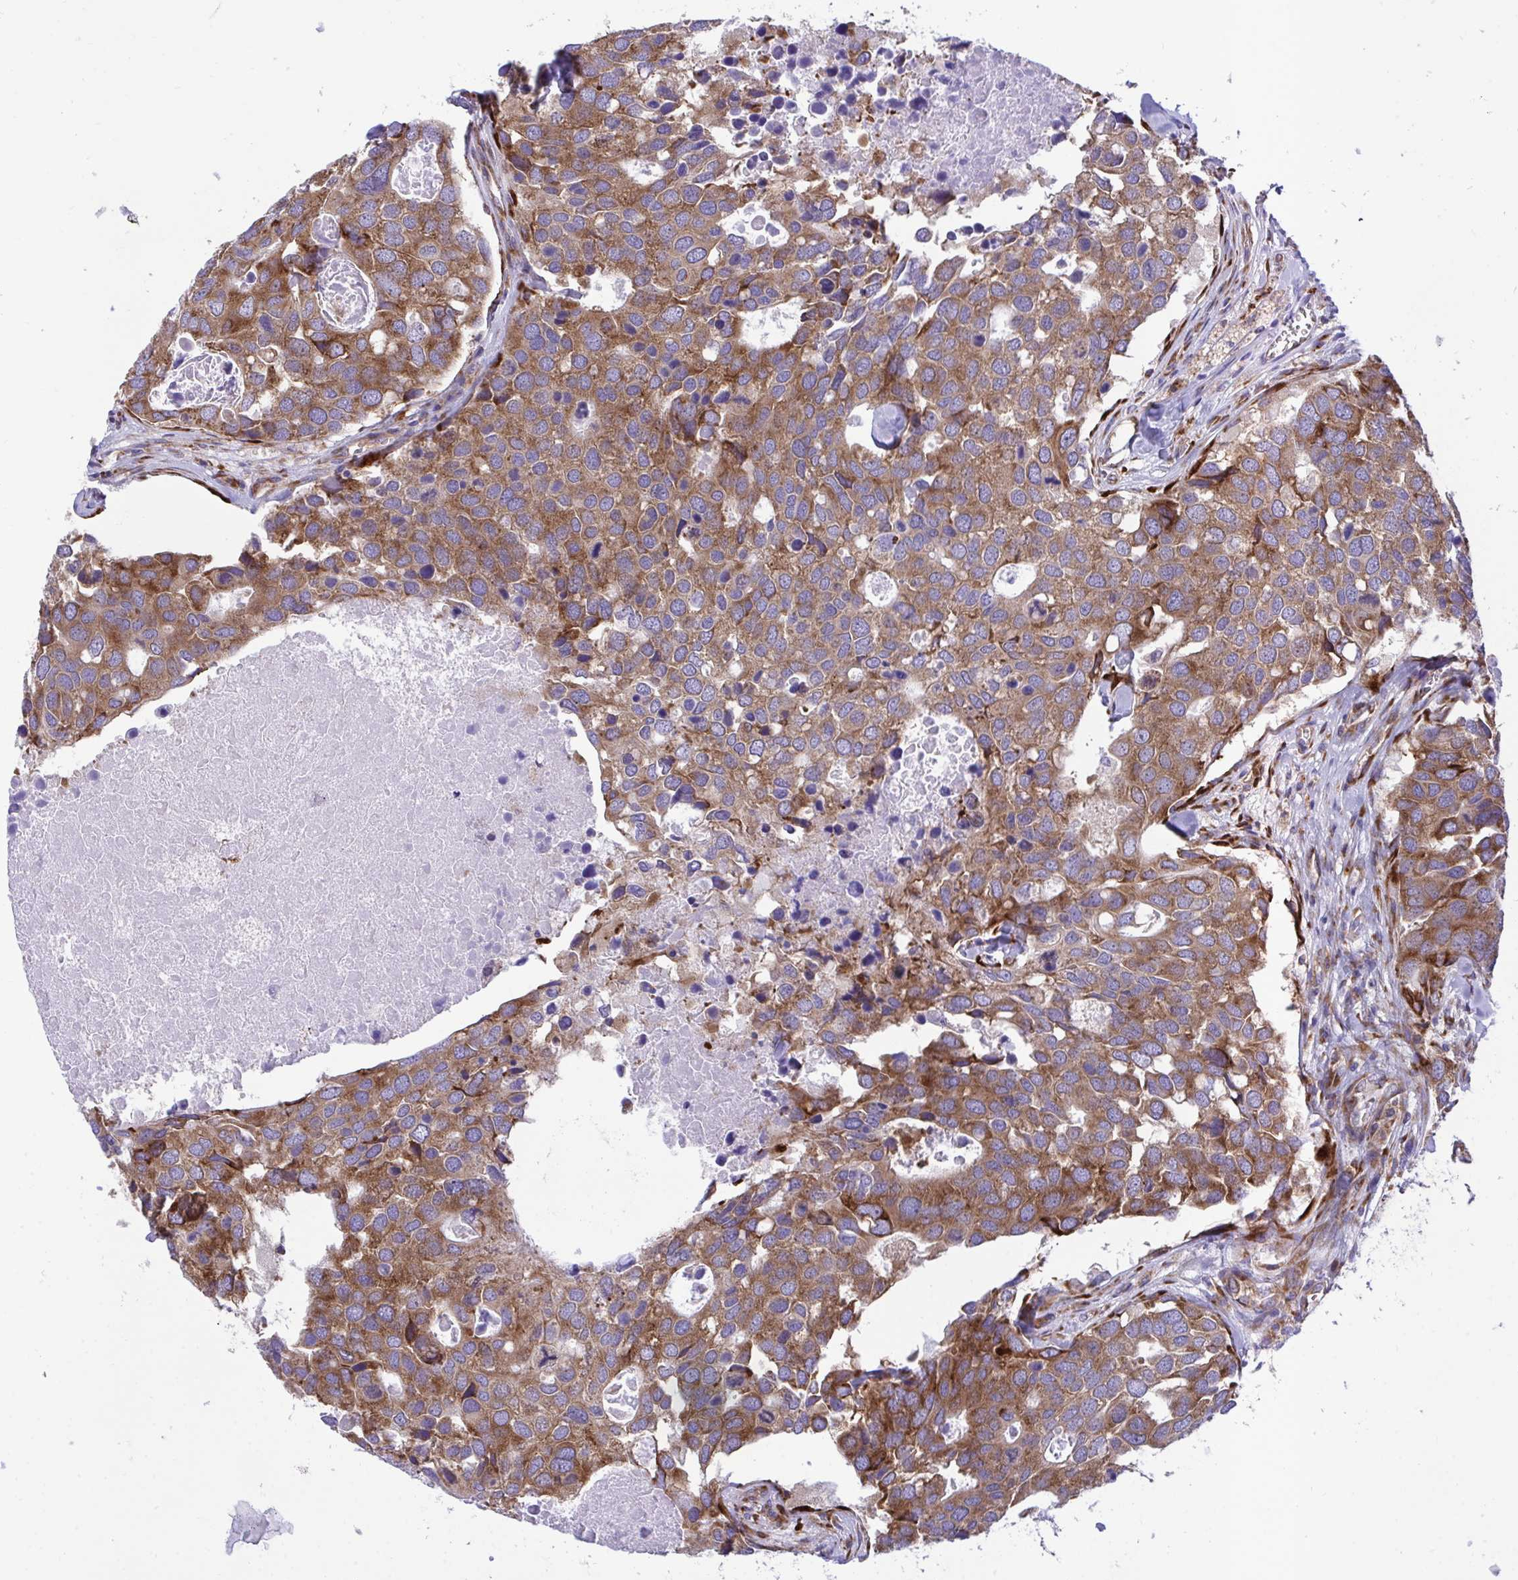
{"staining": {"intensity": "moderate", "quantity": ">75%", "location": "cytoplasmic/membranous"}, "tissue": "breast cancer", "cell_type": "Tumor cells", "image_type": "cancer", "snomed": [{"axis": "morphology", "description": "Duct carcinoma"}, {"axis": "topography", "description": "Breast"}], "caption": "Protein staining by immunohistochemistry demonstrates moderate cytoplasmic/membranous expression in about >75% of tumor cells in breast cancer. Nuclei are stained in blue.", "gene": "RPS15", "patient": {"sex": "female", "age": 83}}